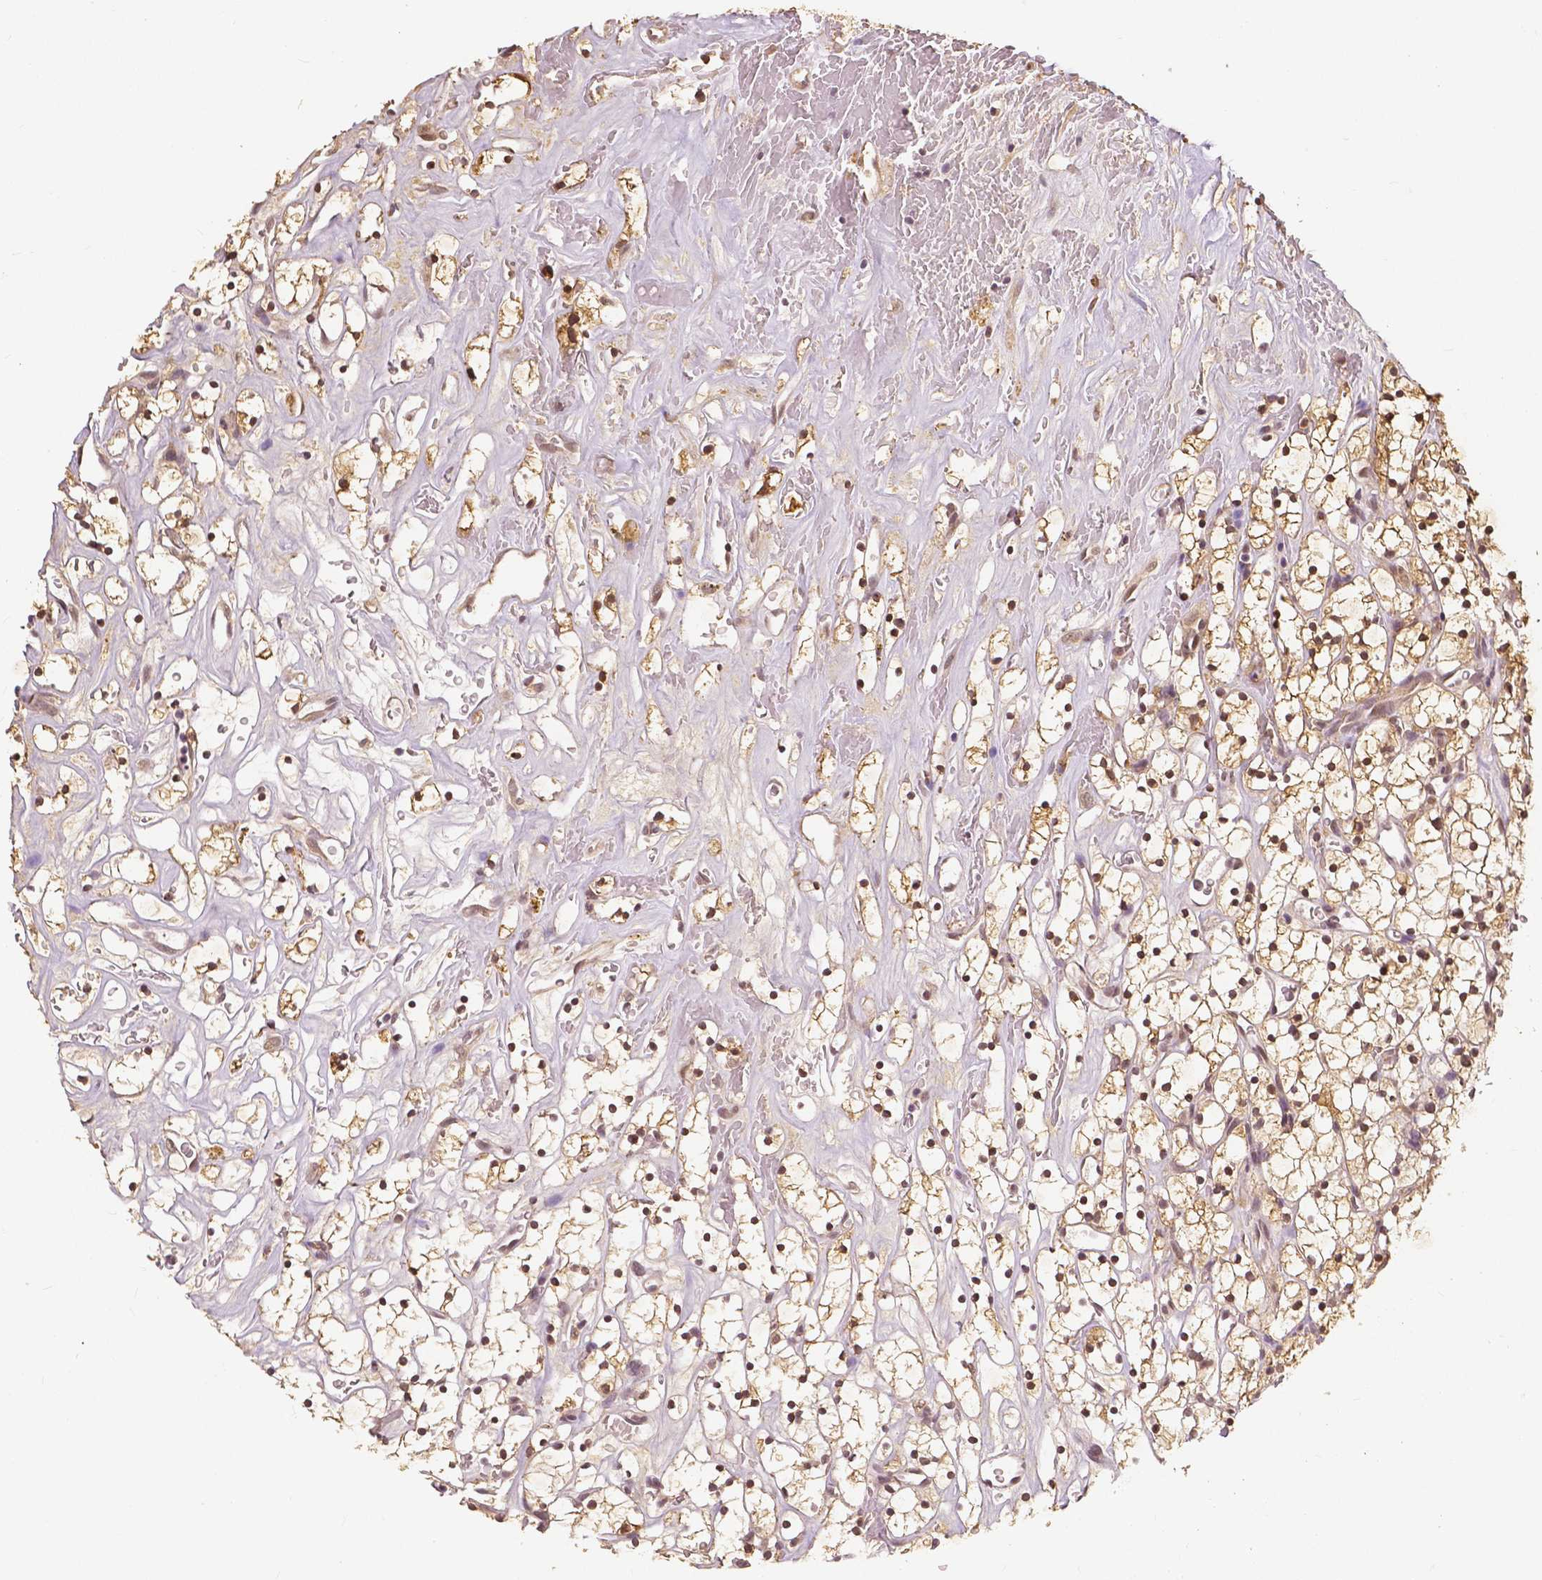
{"staining": {"intensity": "moderate", "quantity": "25%-75%", "location": "cytoplasmic/membranous,nuclear"}, "tissue": "renal cancer", "cell_type": "Tumor cells", "image_type": "cancer", "snomed": [{"axis": "morphology", "description": "Adenocarcinoma, NOS"}, {"axis": "topography", "description": "Kidney"}], "caption": "A medium amount of moderate cytoplasmic/membranous and nuclear positivity is seen in approximately 25%-75% of tumor cells in renal cancer tissue.", "gene": "MAP1LC3B", "patient": {"sex": "female", "age": 64}}